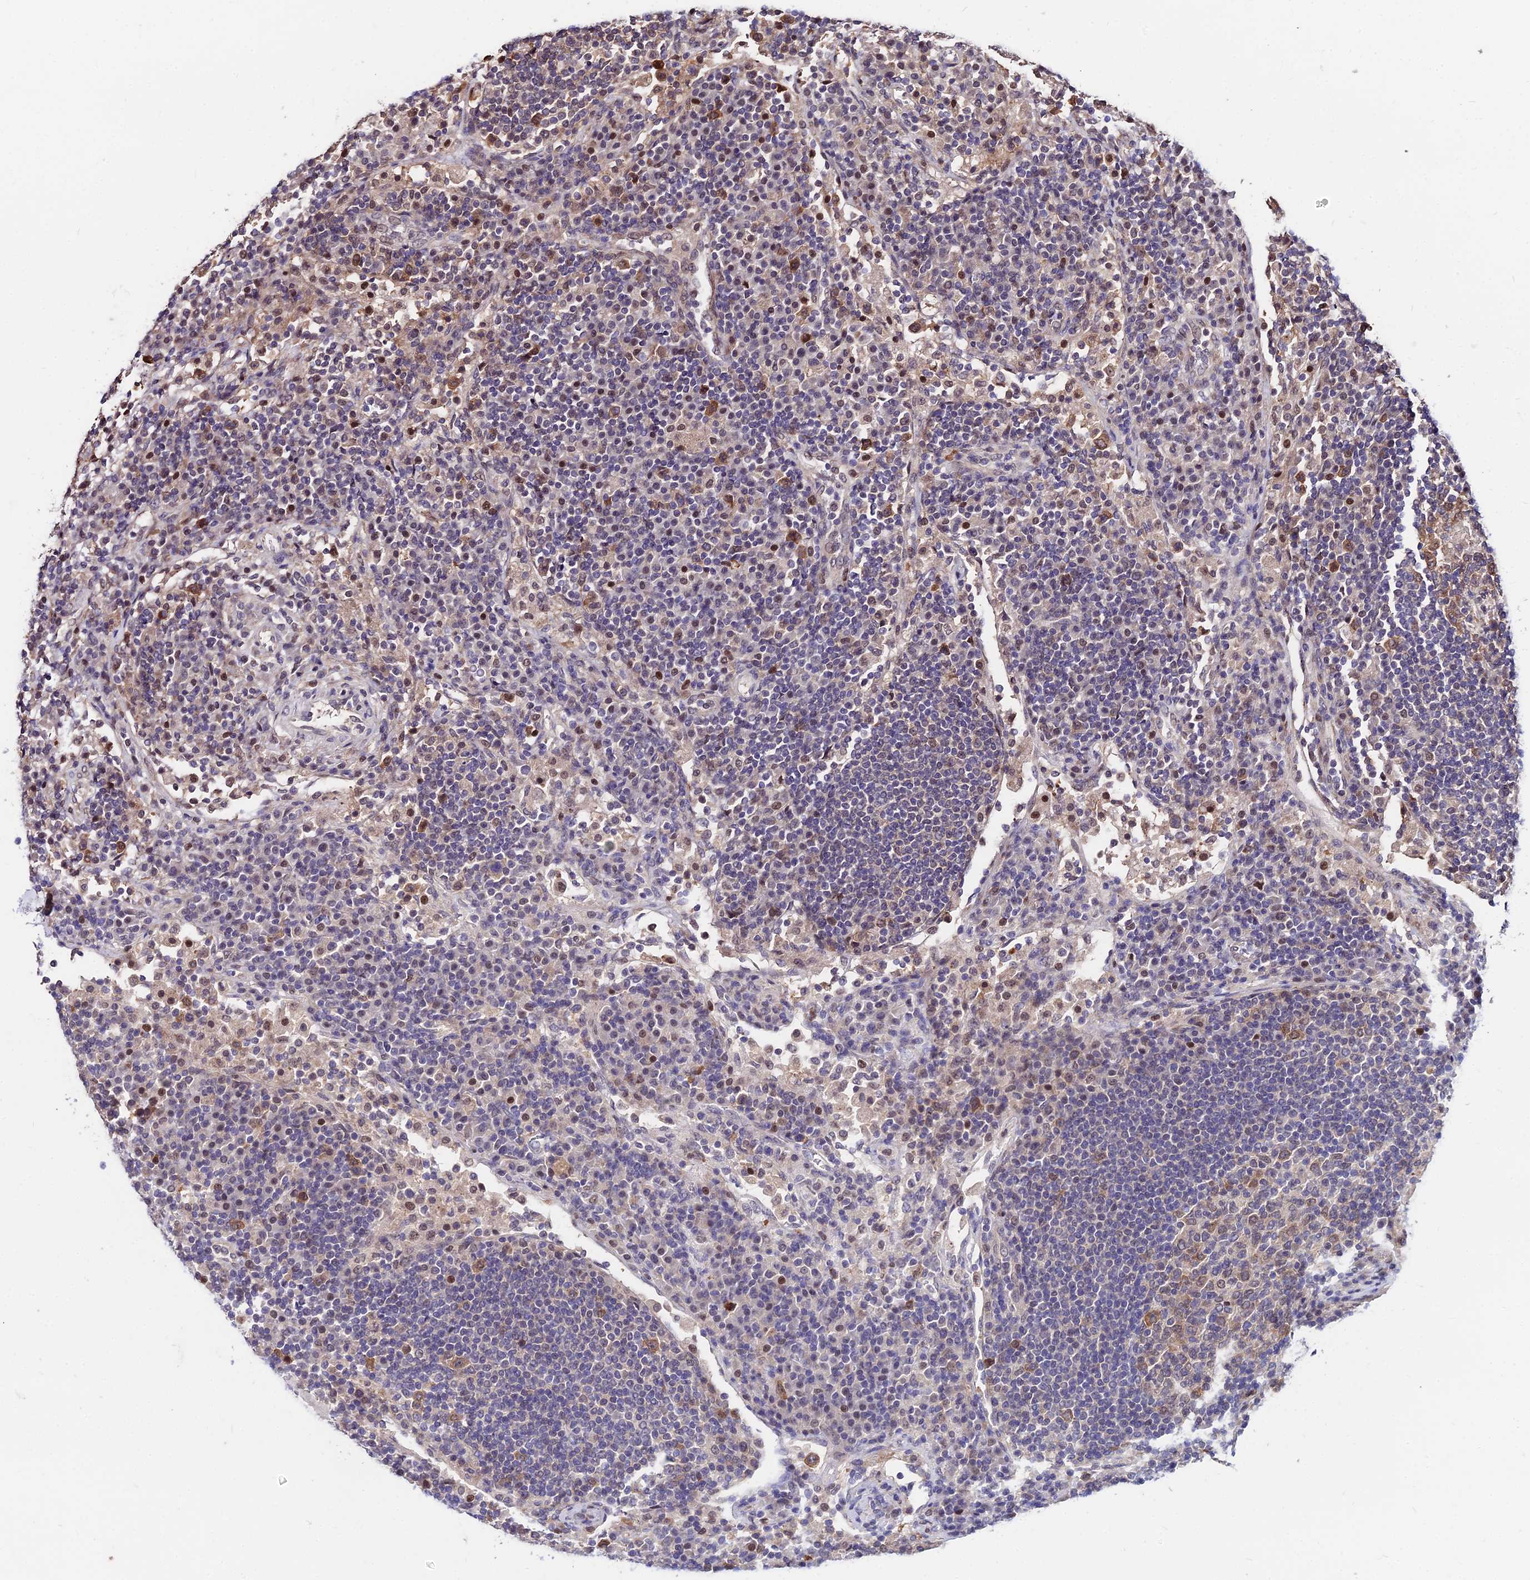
{"staining": {"intensity": "moderate", "quantity": "25%-75%", "location": "cytoplasmic/membranous"}, "tissue": "lymph node", "cell_type": "Germinal center cells", "image_type": "normal", "snomed": [{"axis": "morphology", "description": "Normal tissue, NOS"}, {"axis": "topography", "description": "Lymph node"}], "caption": "Lymph node stained with immunohistochemistry demonstrates moderate cytoplasmic/membranous expression in about 25%-75% of germinal center cells. The protein is shown in brown color, while the nuclei are stained blue.", "gene": "INPP4A", "patient": {"sex": "female", "age": 53}}